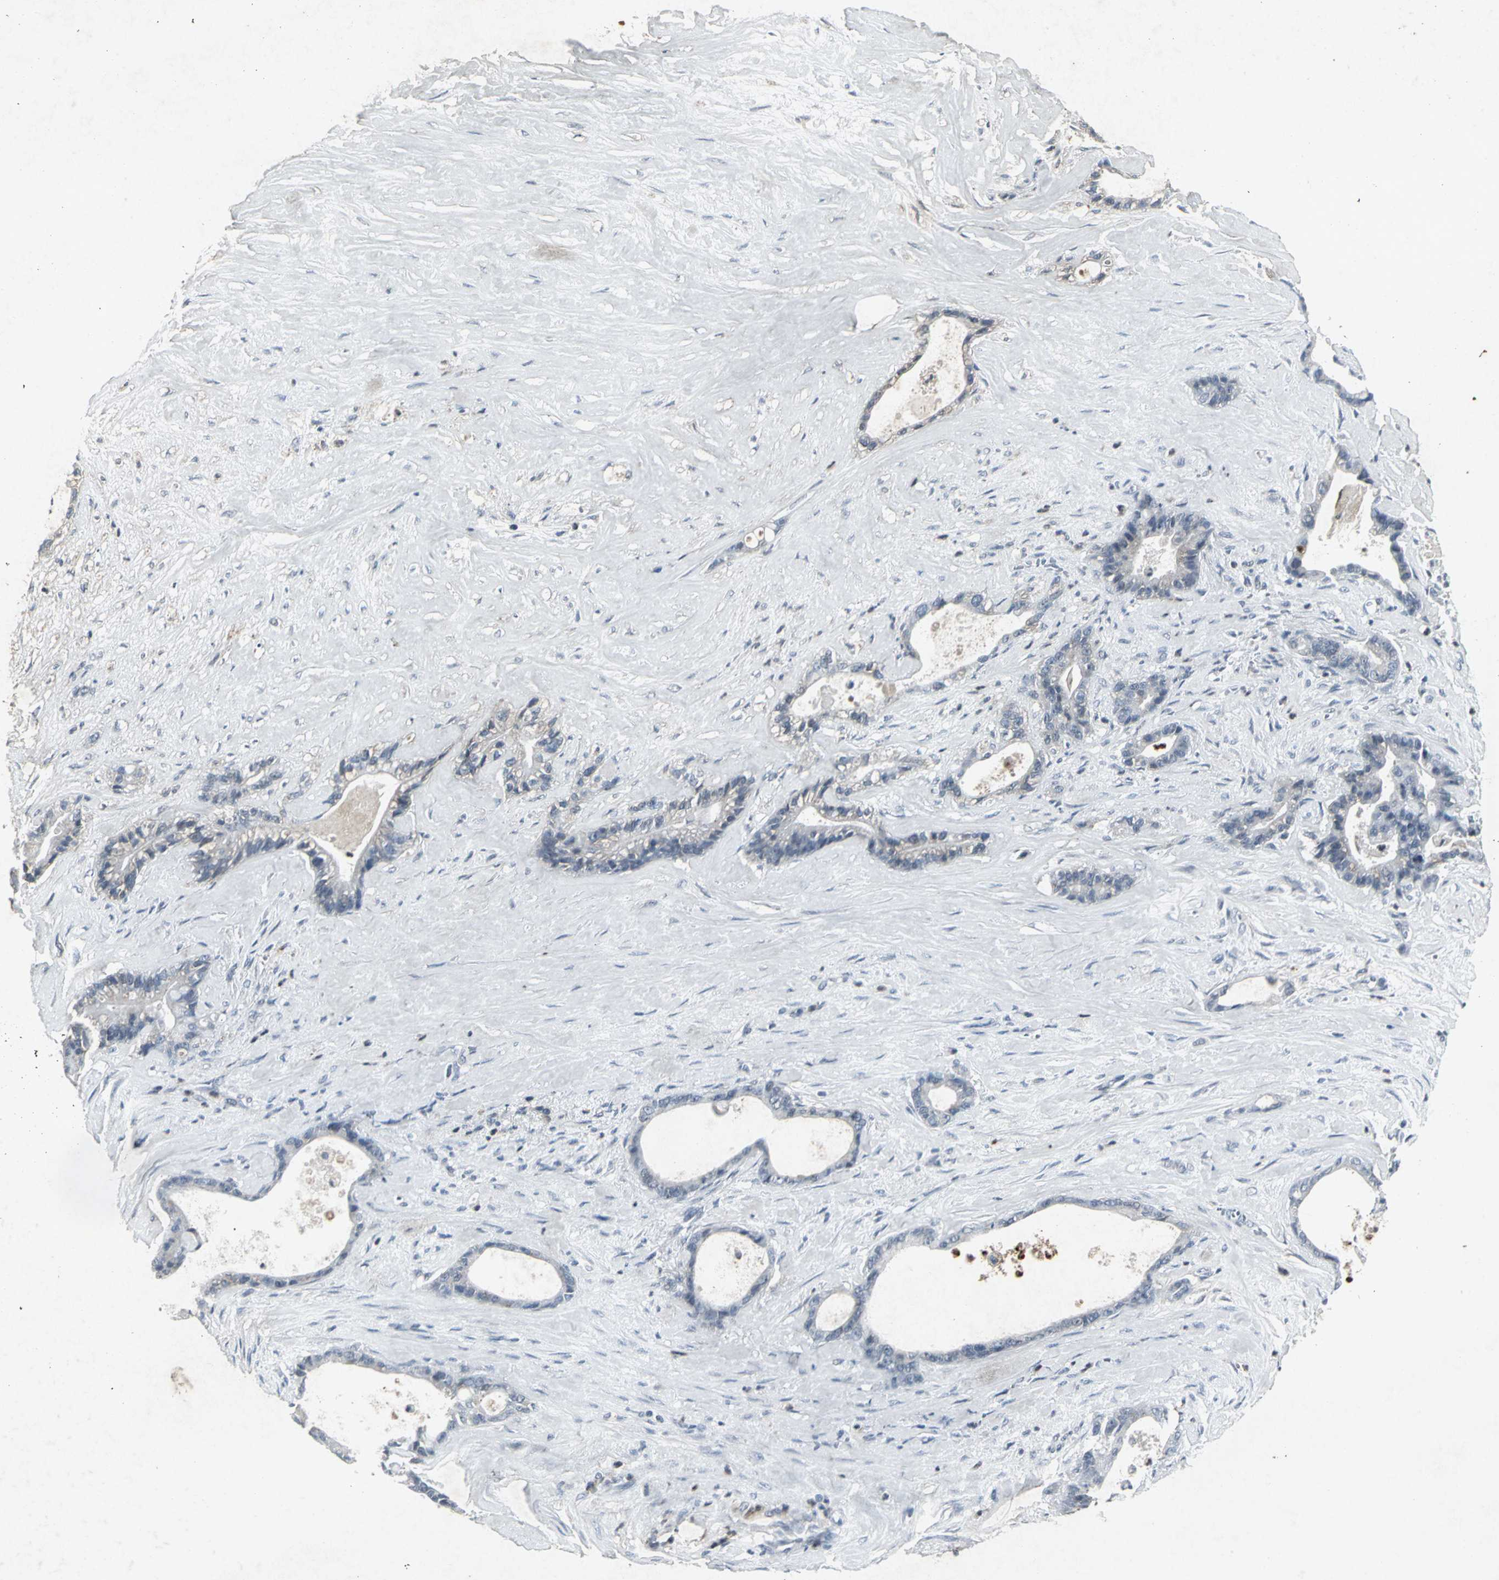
{"staining": {"intensity": "negative", "quantity": "none", "location": "none"}, "tissue": "liver cancer", "cell_type": "Tumor cells", "image_type": "cancer", "snomed": [{"axis": "morphology", "description": "Cholangiocarcinoma"}, {"axis": "topography", "description": "Liver"}], "caption": "Immunohistochemistry of human cholangiocarcinoma (liver) exhibits no positivity in tumor cells.", "gene": "BMP4", "patient": {"sex": "female", "age": 55}}